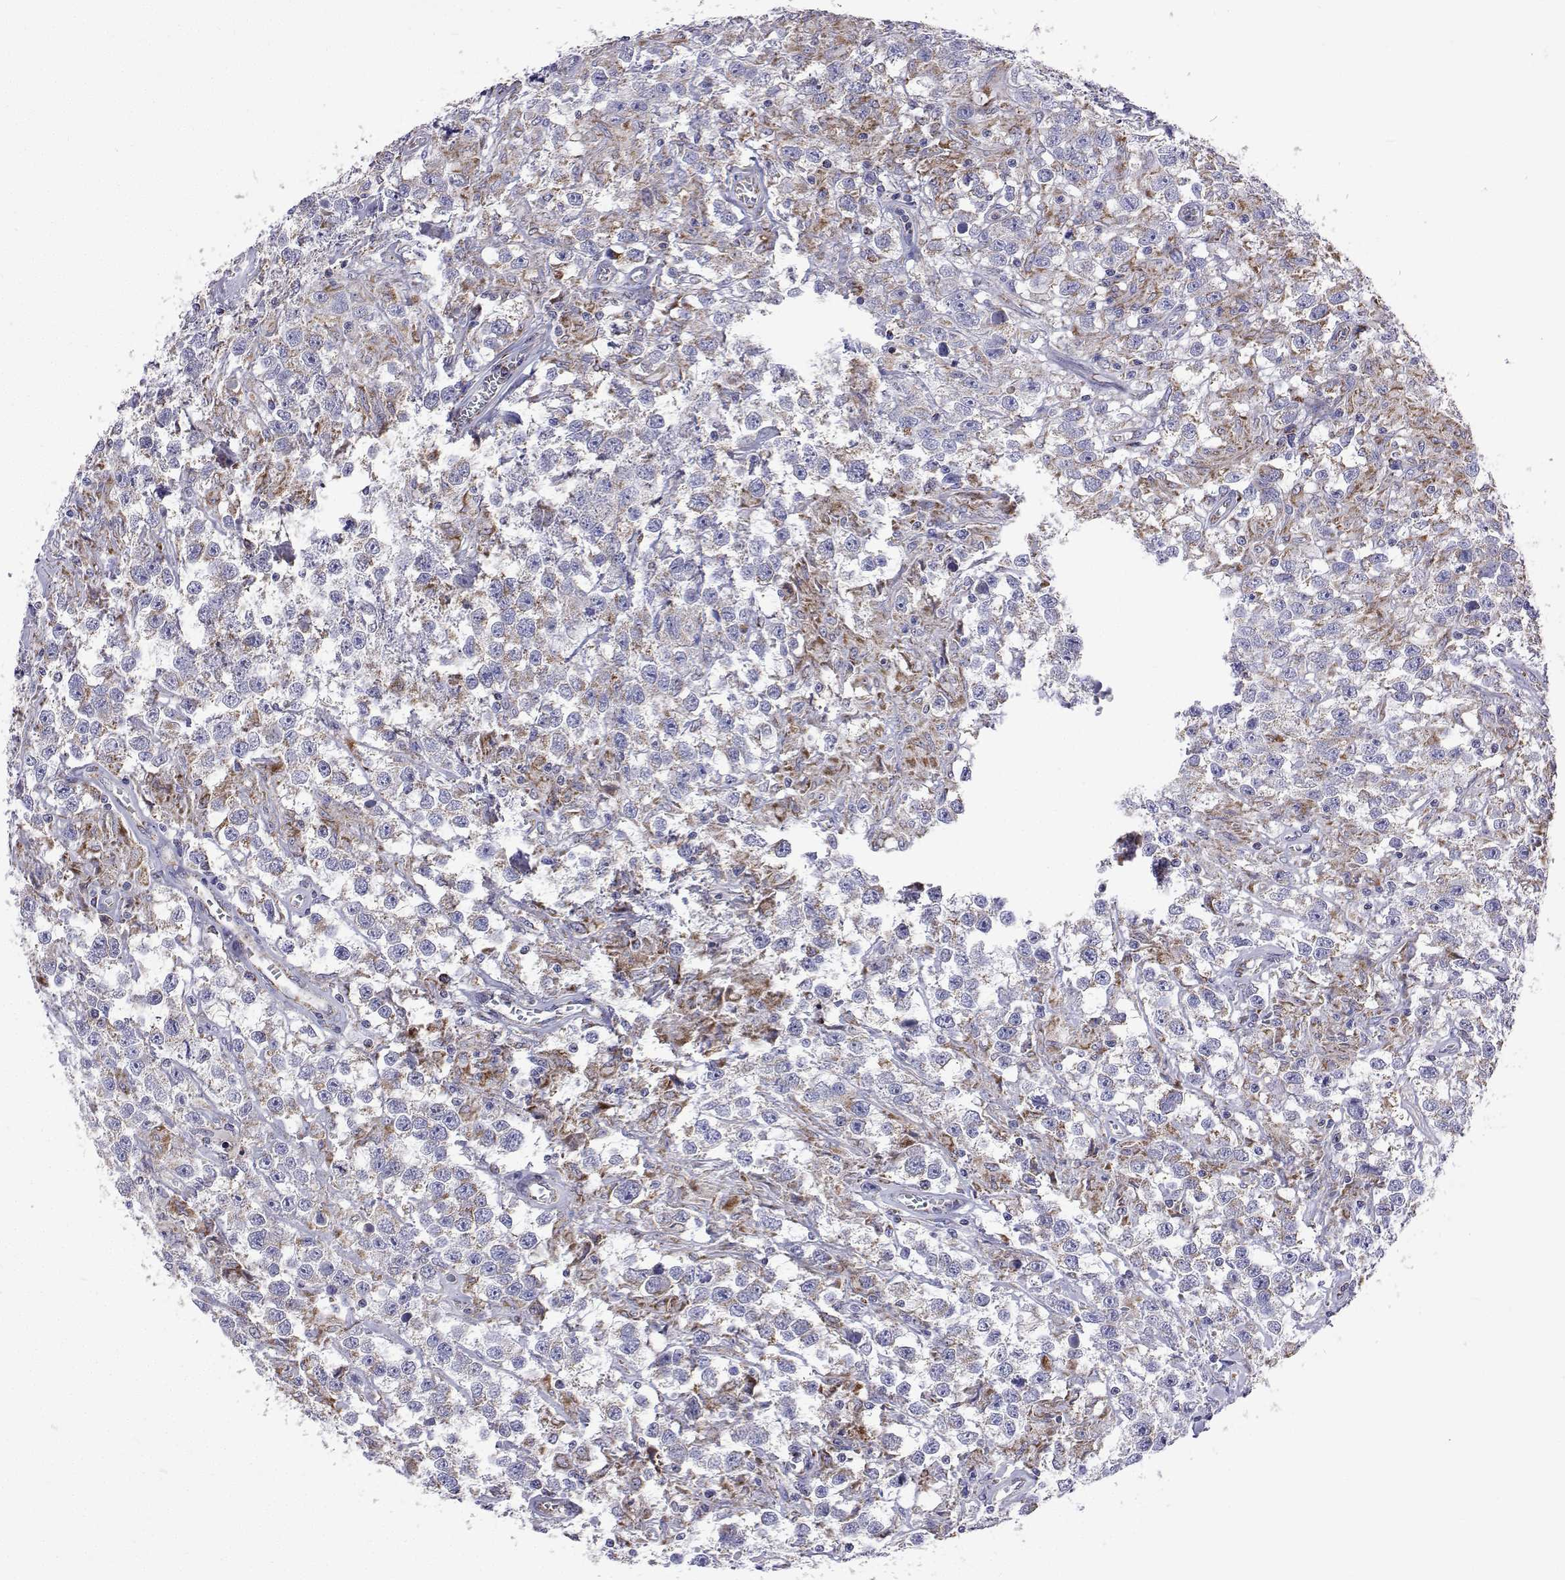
{"staining": {"intensity": "negative", "quantity": "none", "location": "none"}, "tissue": "testis cancer", "cell_type": "Tumor cells", "image_type": "cancer", "snomed": [{"axis": "morphology", "description": "Seminoma, NOS"}, {"axis": "topography", "description": "Testis"}], "caption": "This is an immunohistochemistry (IHC) histopathology image of testis cancer (seminoma). There is no staining in tumor cells.", "gene": "MCCC2", "patient": {"sex": "male", "age": 43}}